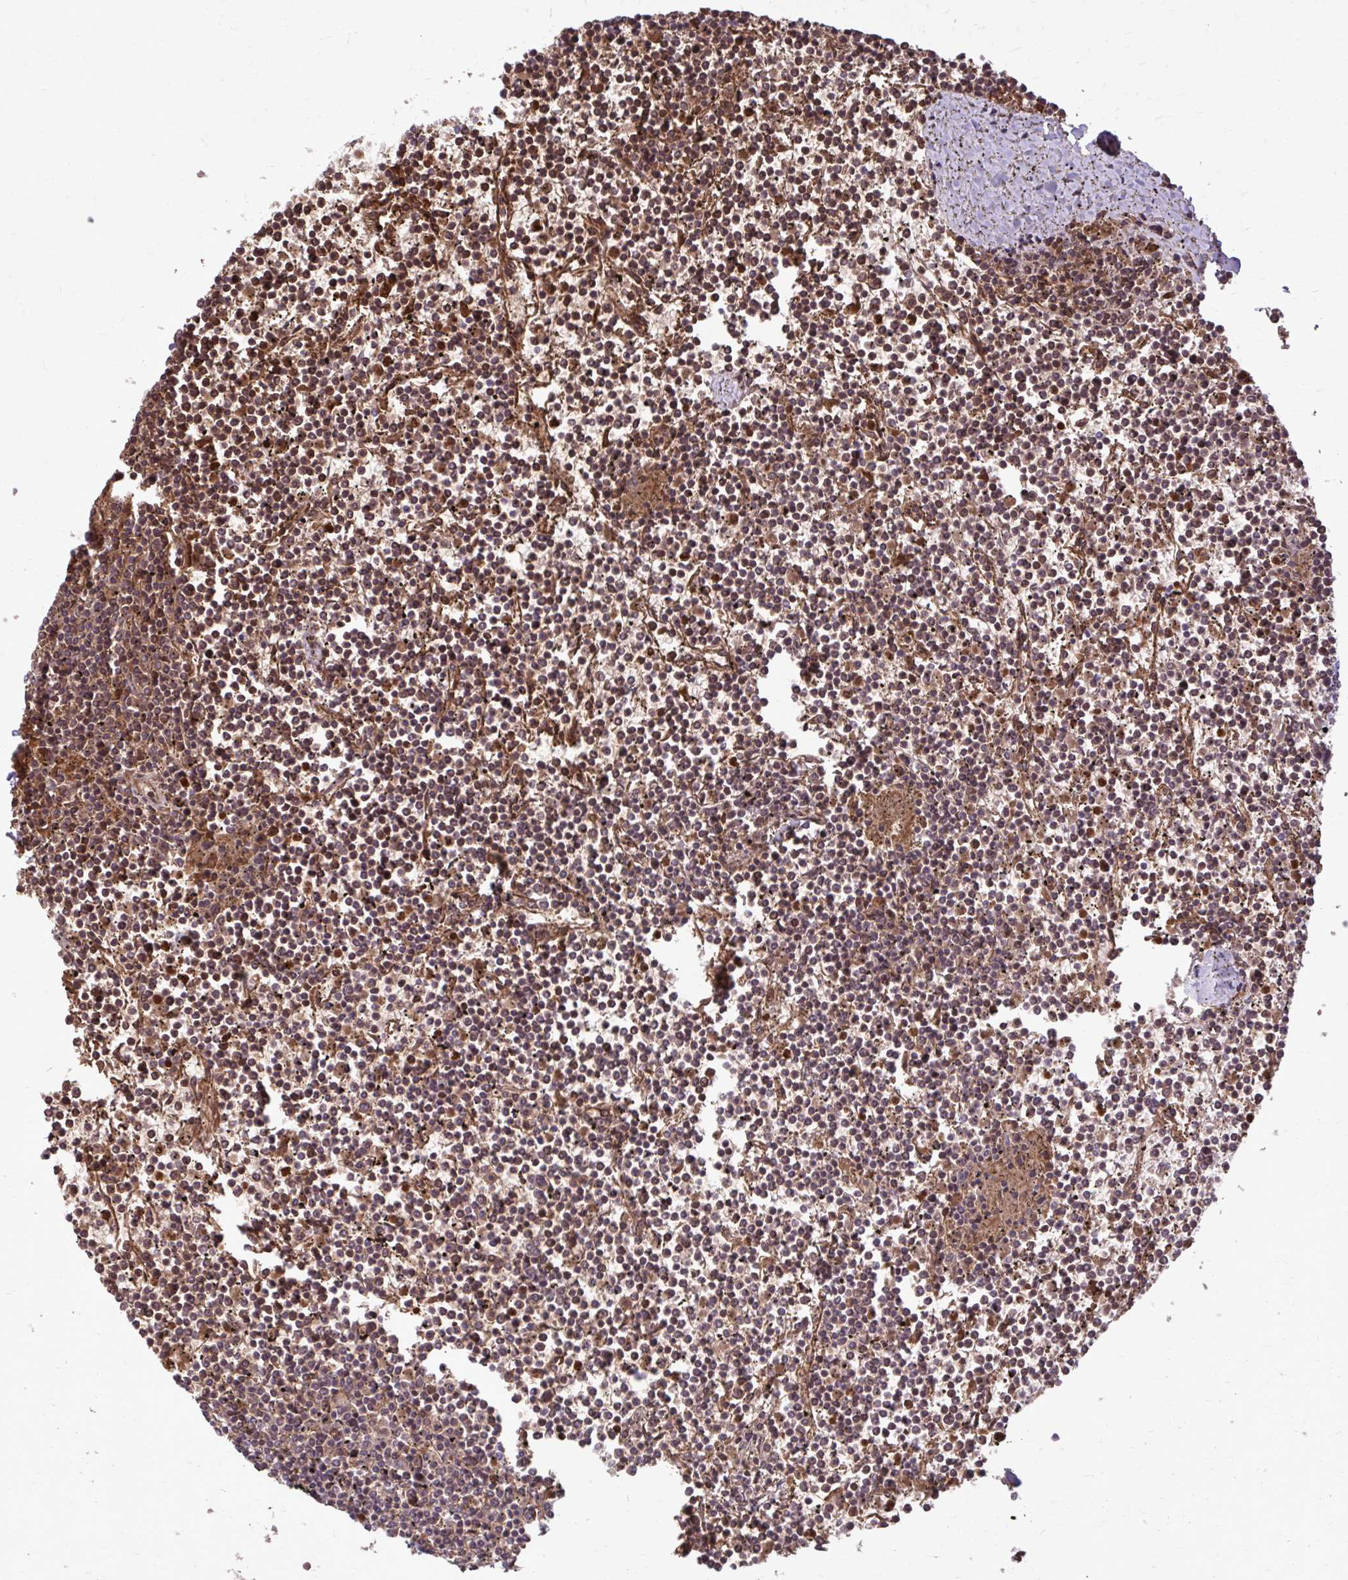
{"staining": {"intensity": "strong", "quantity": ">75%", "location": "cytoplasmic/membranous"}, "tissue": "lymphoma", "cell_type": "Tumor cells", "image_type": "cancer", "snomed": [{"axis": "morphology", "description": "Malignant lymphoma, non-Hodgkin's type, Low grade"}, {"axis": "topography", "description": "Spleen"}], "caption": "The histopathology image exhibits immunohistochemical staining of lymphoma. There is strong cytoplasmic/membranous positivity is appreciated in approximately >75% of tumor cells.", "gene": "SNF8", "patient": {"sex": "female", "age": 19}}